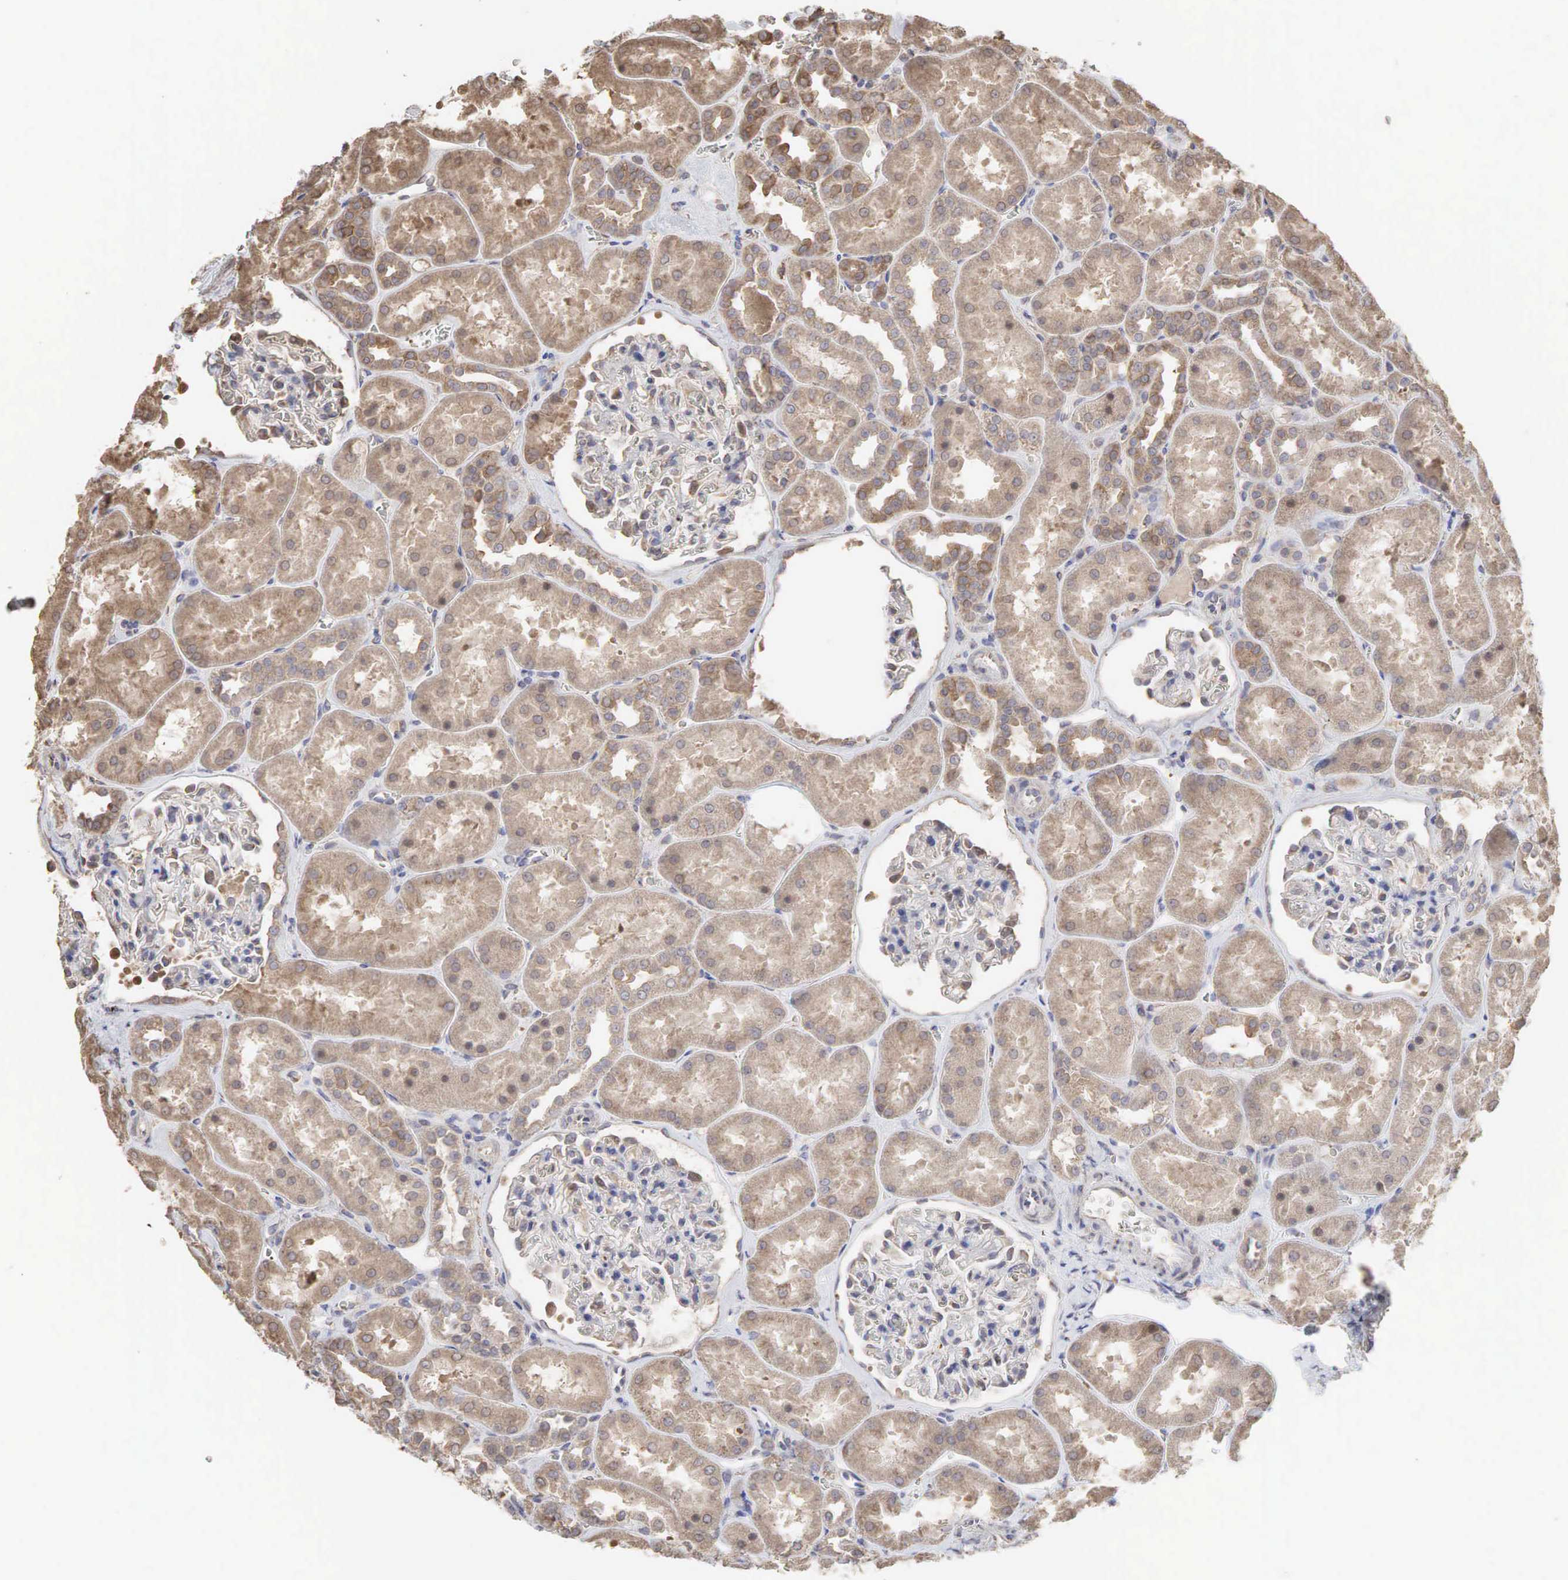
{"staining": {"intensity": "weak", "quantity": "<25%", "location": "cytoplasmic/membranous"}, "tissue": "kidney", "cell_type": "Cells in glomeruli", "image_type": "normal", "snomed": [{"axis": "morphology", "description": "Normal tissue, NOS"}, {"axis": "topography", "description": "Kidney"}], "caption": "Immunohistochemical staining of benign kidney exhibits no significant expression in cells in glomeruli. (Immunohistochemistry, brightfield microscopy, high magnification).", "gene": "PABPC5", "patient": {"sex": "female", "age": 52}}